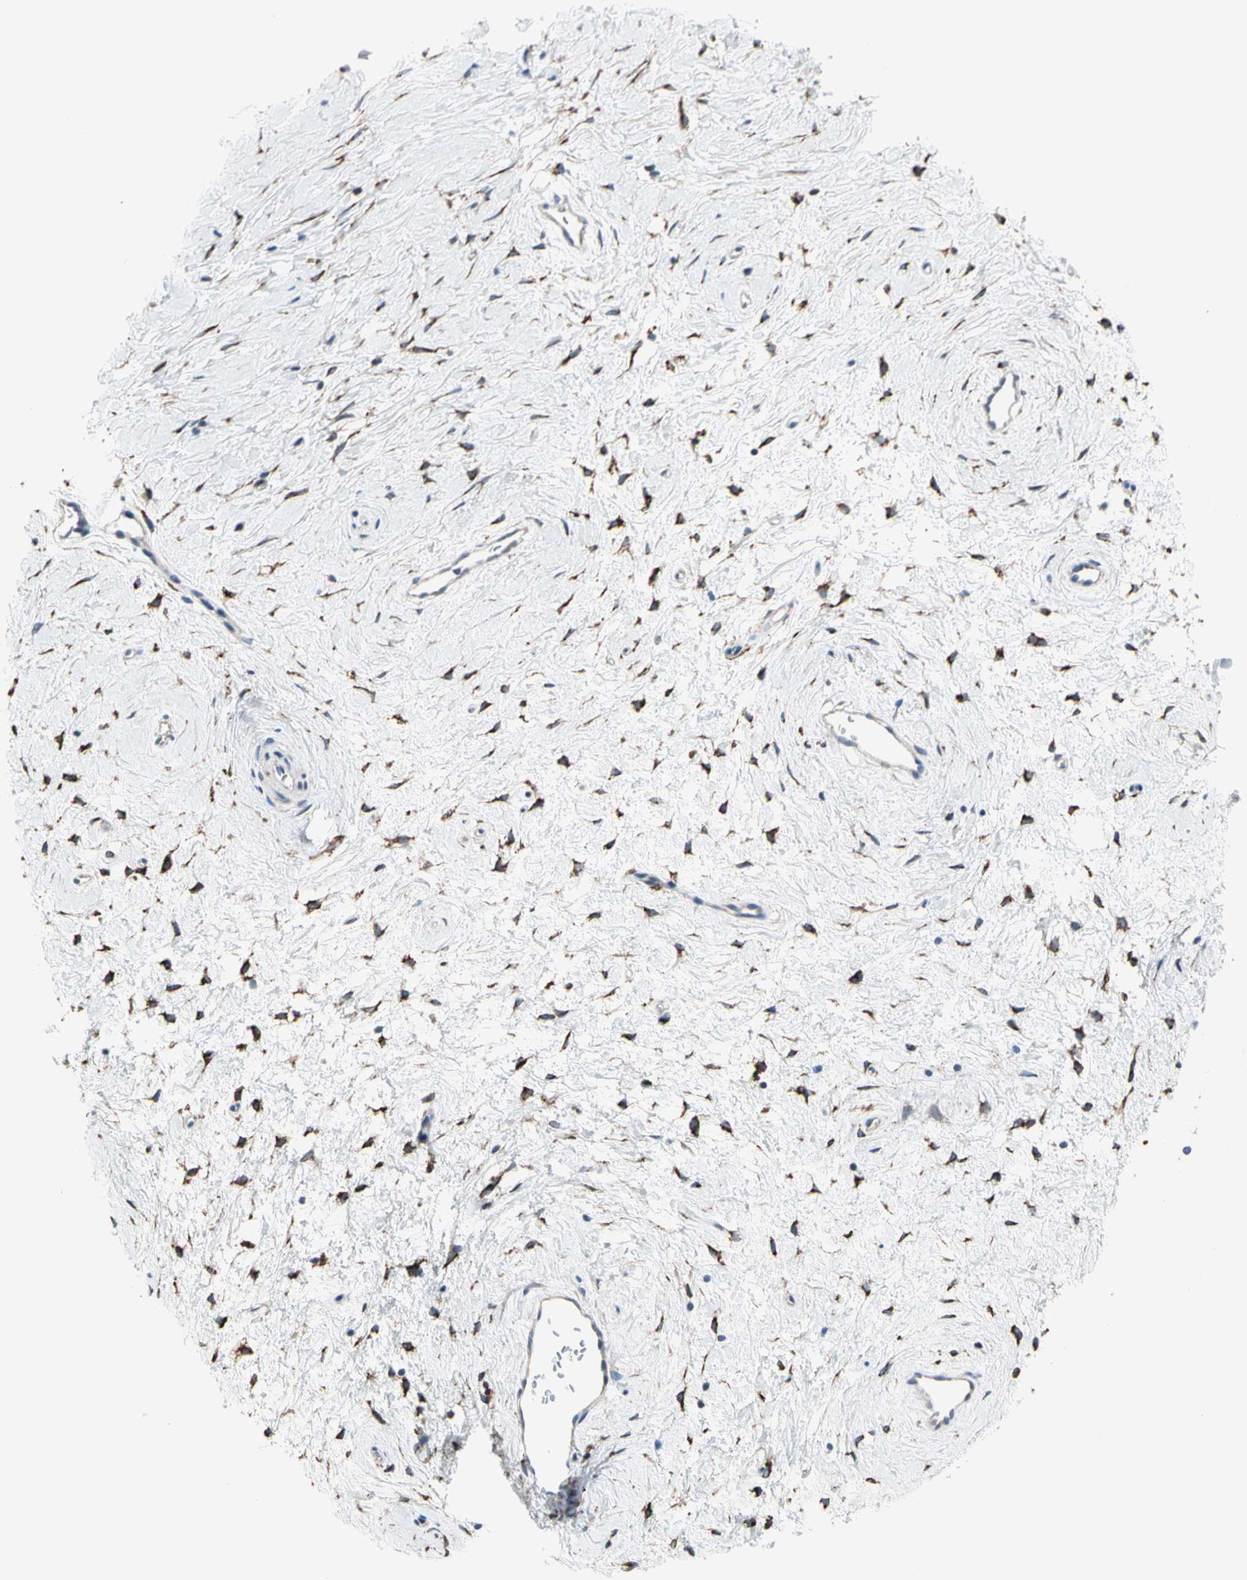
{"staining": {"intensity": "weak", "quantity": ">75%", "location": "cytoplasmic/membranous"}, "tissue": "cervix", "cell_type": "Glandular cells", "image_type": "normal", "snomed": [{"axis": "morphology", "description": "Normal tissue, NOS"}, {"axis": "topography", "description": "Cervix"}], "caption": "A brown stain highlights weak cytoplasmic/membranous expression of a protein in glandular cells of unremarkable human cervix. (DAB = brown stain, brightfield microscopy at high magnification).", "gene": "LRPAP1", "patient": {"sex": "female", "age": 39}}